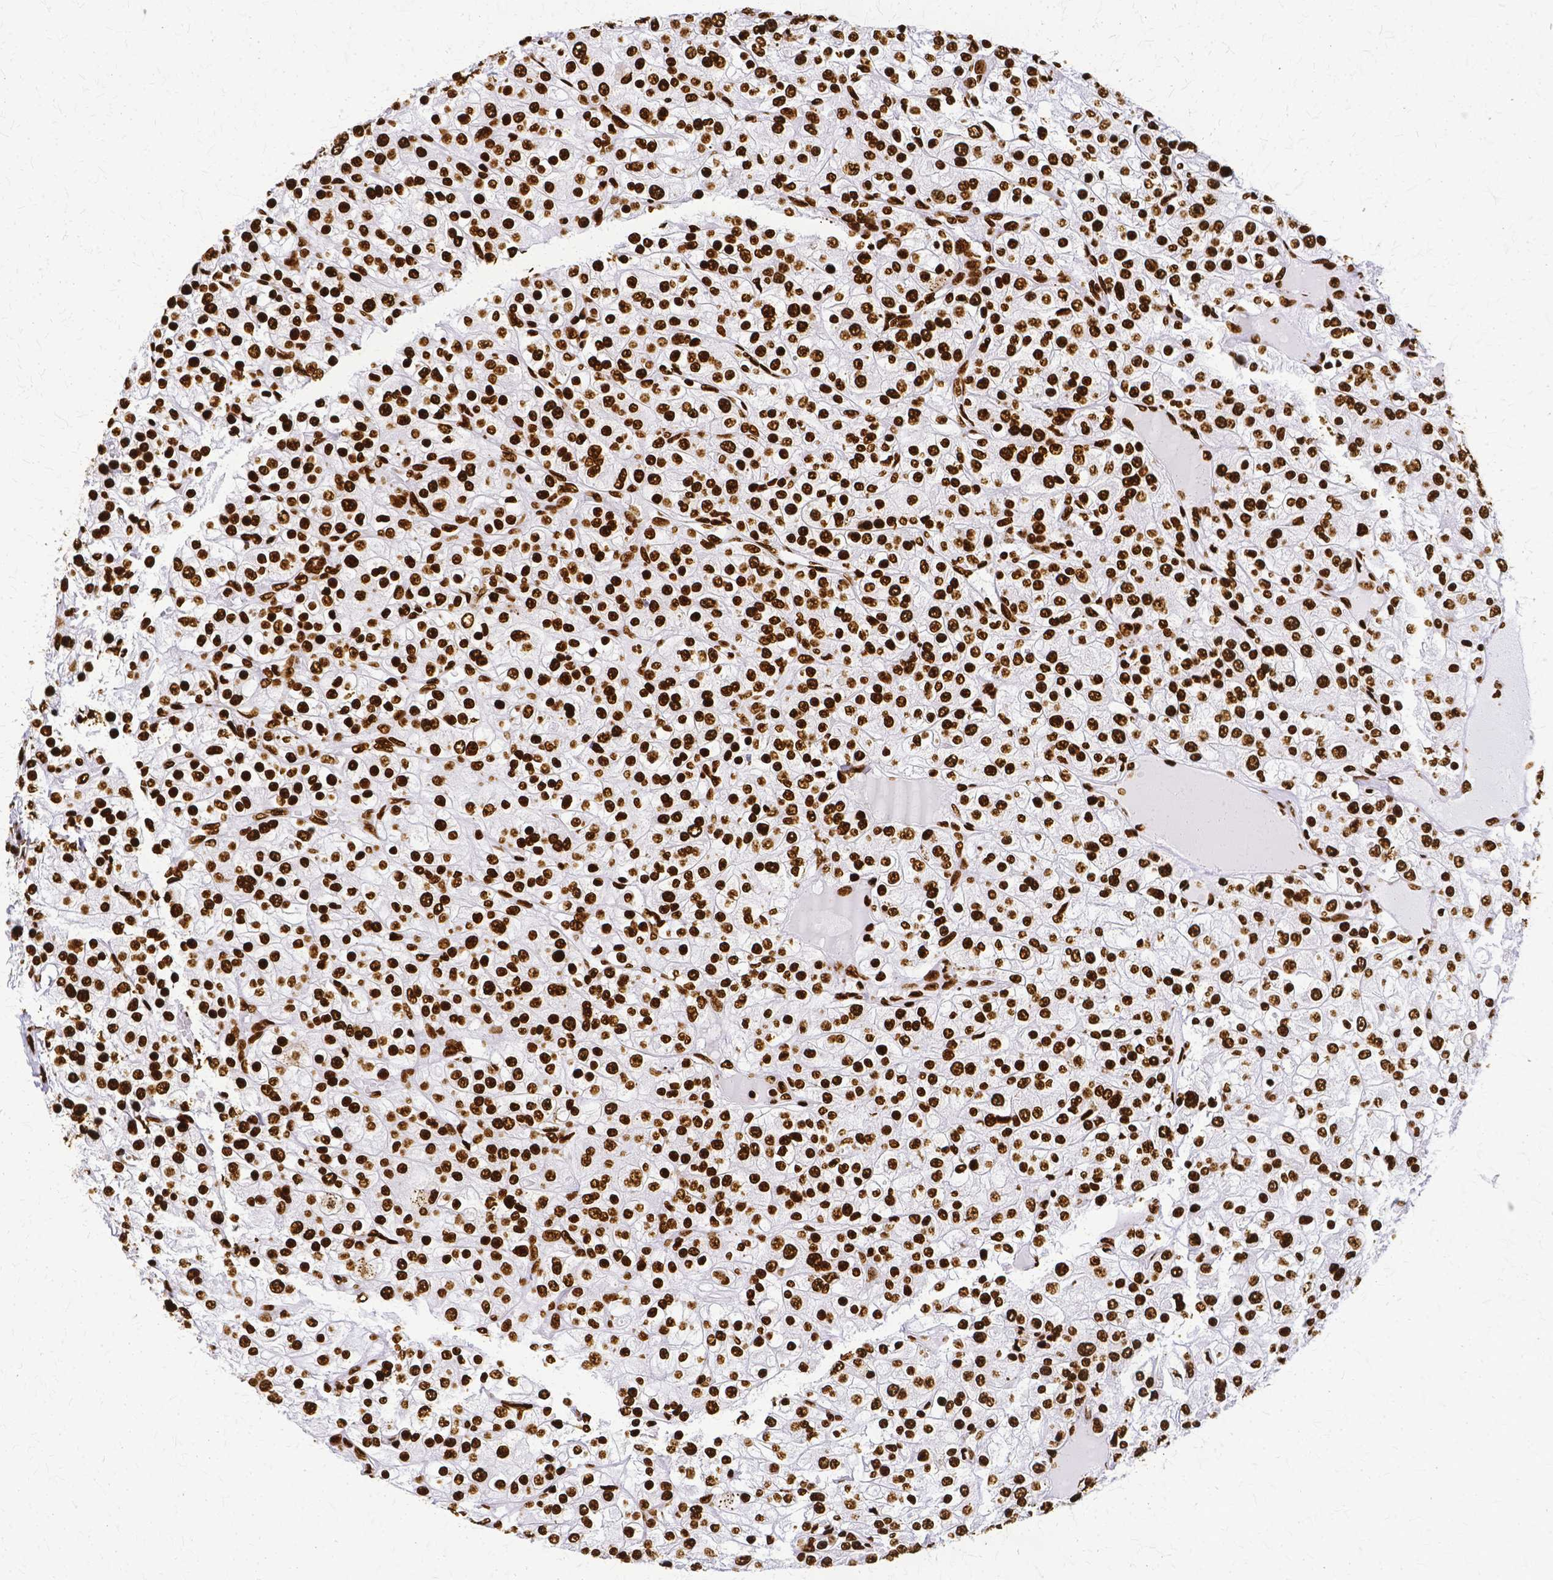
{"staining": {"intensity": "strong", "quantity": ">75%", "location": "nuclear"}, "tissue": "renal cancer", "cell_type": "Tumor cells", "image_type": "cancer", "snomed": [{"axis": "morphology", "description": "Adenocarcinoma, NOS"}, {"axis": "topography", "description": "Kidney"}], "caption": "An immunohistochemistry histopathology image of neoplastic tissue is shown. Protein staining in brown labels strong nuclear positivity in renal cancer (adenocarcinoma) within tumor cells. (brown staining indicates protein expression, while blue staining denotes nuclei).", "gene": "SFPQ", "patient": {"sex": "male", "age": 80}}